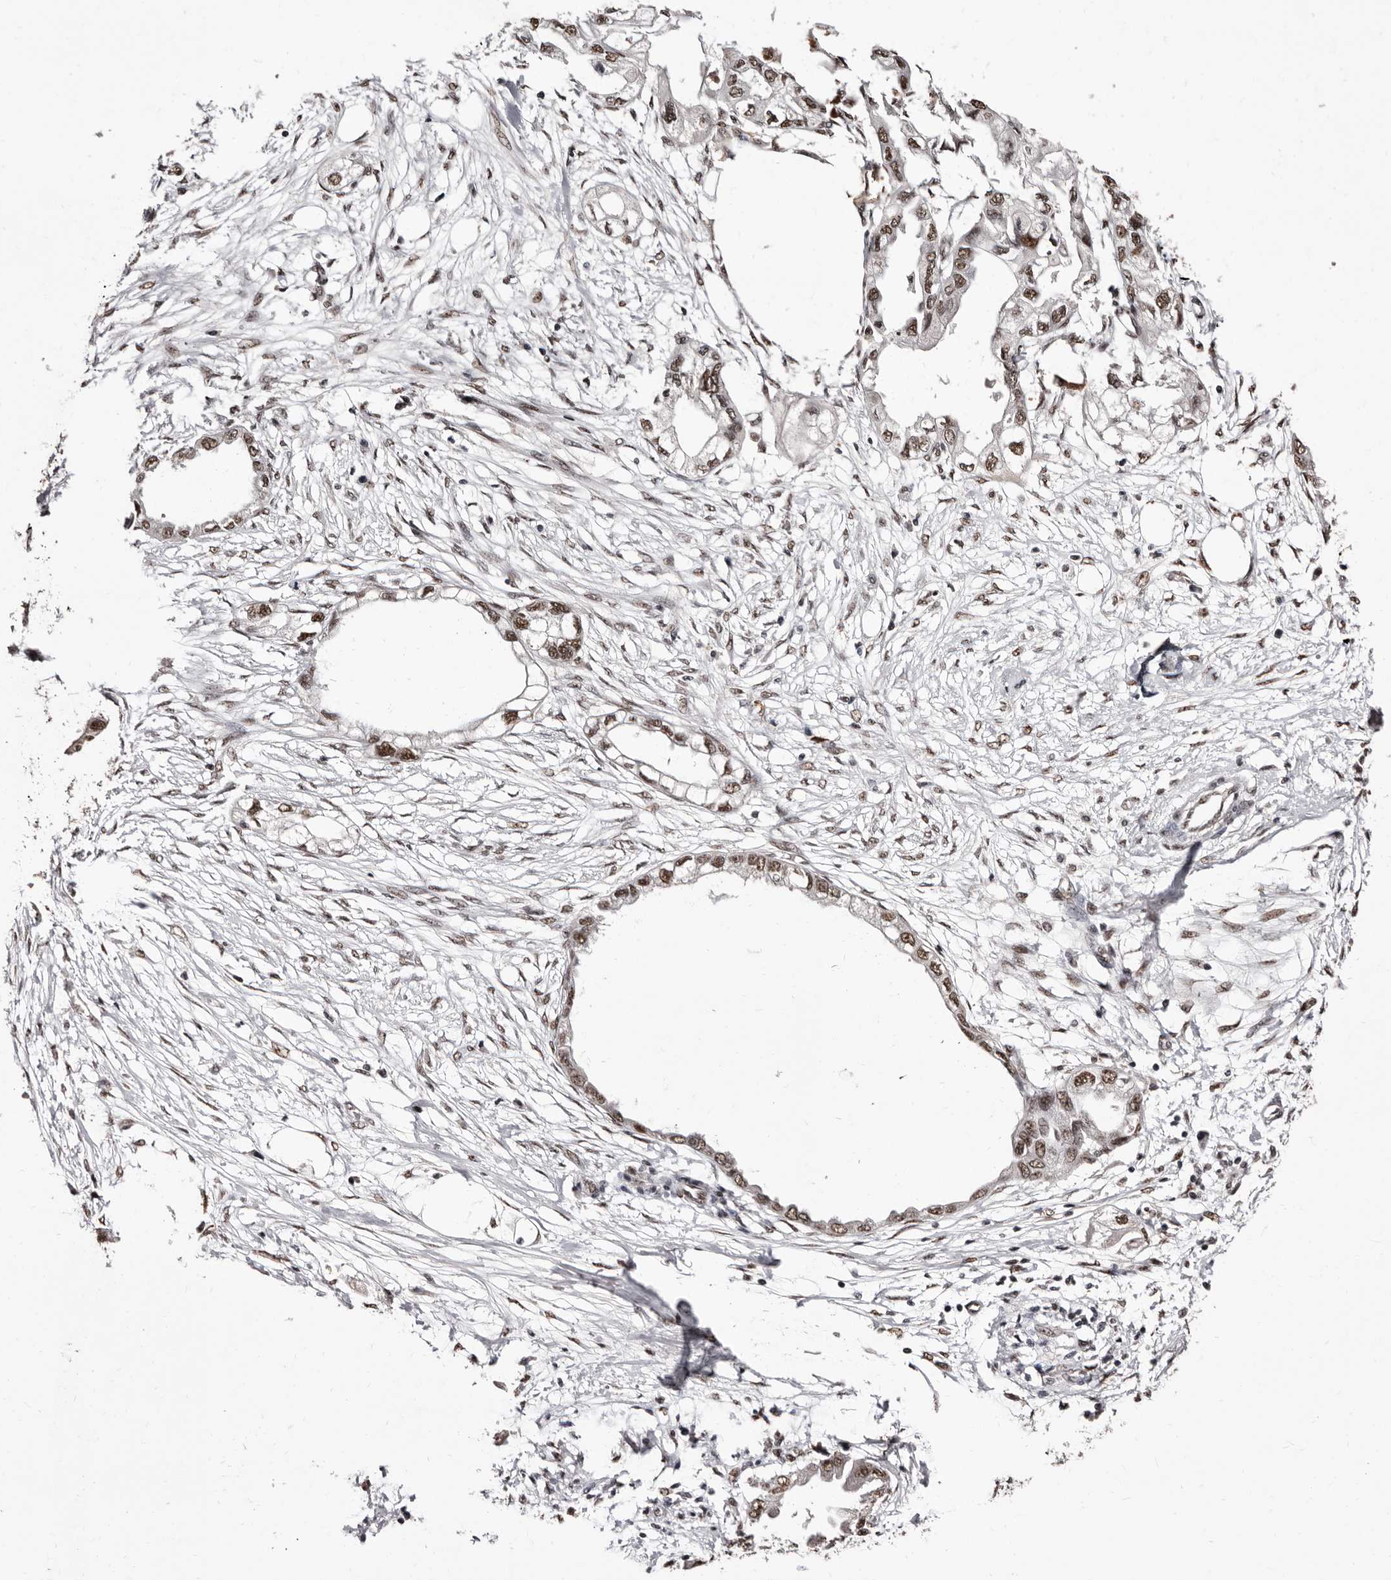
{"staining": {"intensity": "moderate", "quantity": ">75%", "location": "nuclear"}, "tissue": "endometrial cancer", "cell_type": "Tumor cells", "image_type": "cancer", "snomed": [{"axis": "morphology", "description": "Adenocarcinoma, NOS"}, {"axis": "morphology", "description": "Adenocarcinoma, metastatic, NOS"}, {"axis": "topography", "description": "Adipose tissue"}, {"axis": "topography", "description": "Endometrium"}], "caption": "The histopathology image exhibits staining of metastatic adenocarcinoma (endometrial), revealing moderate nuclear protein staining (brown color) within tumor cells.", "gene": "ANAPC11", "patient": {"sex": "female", "age": 67}}